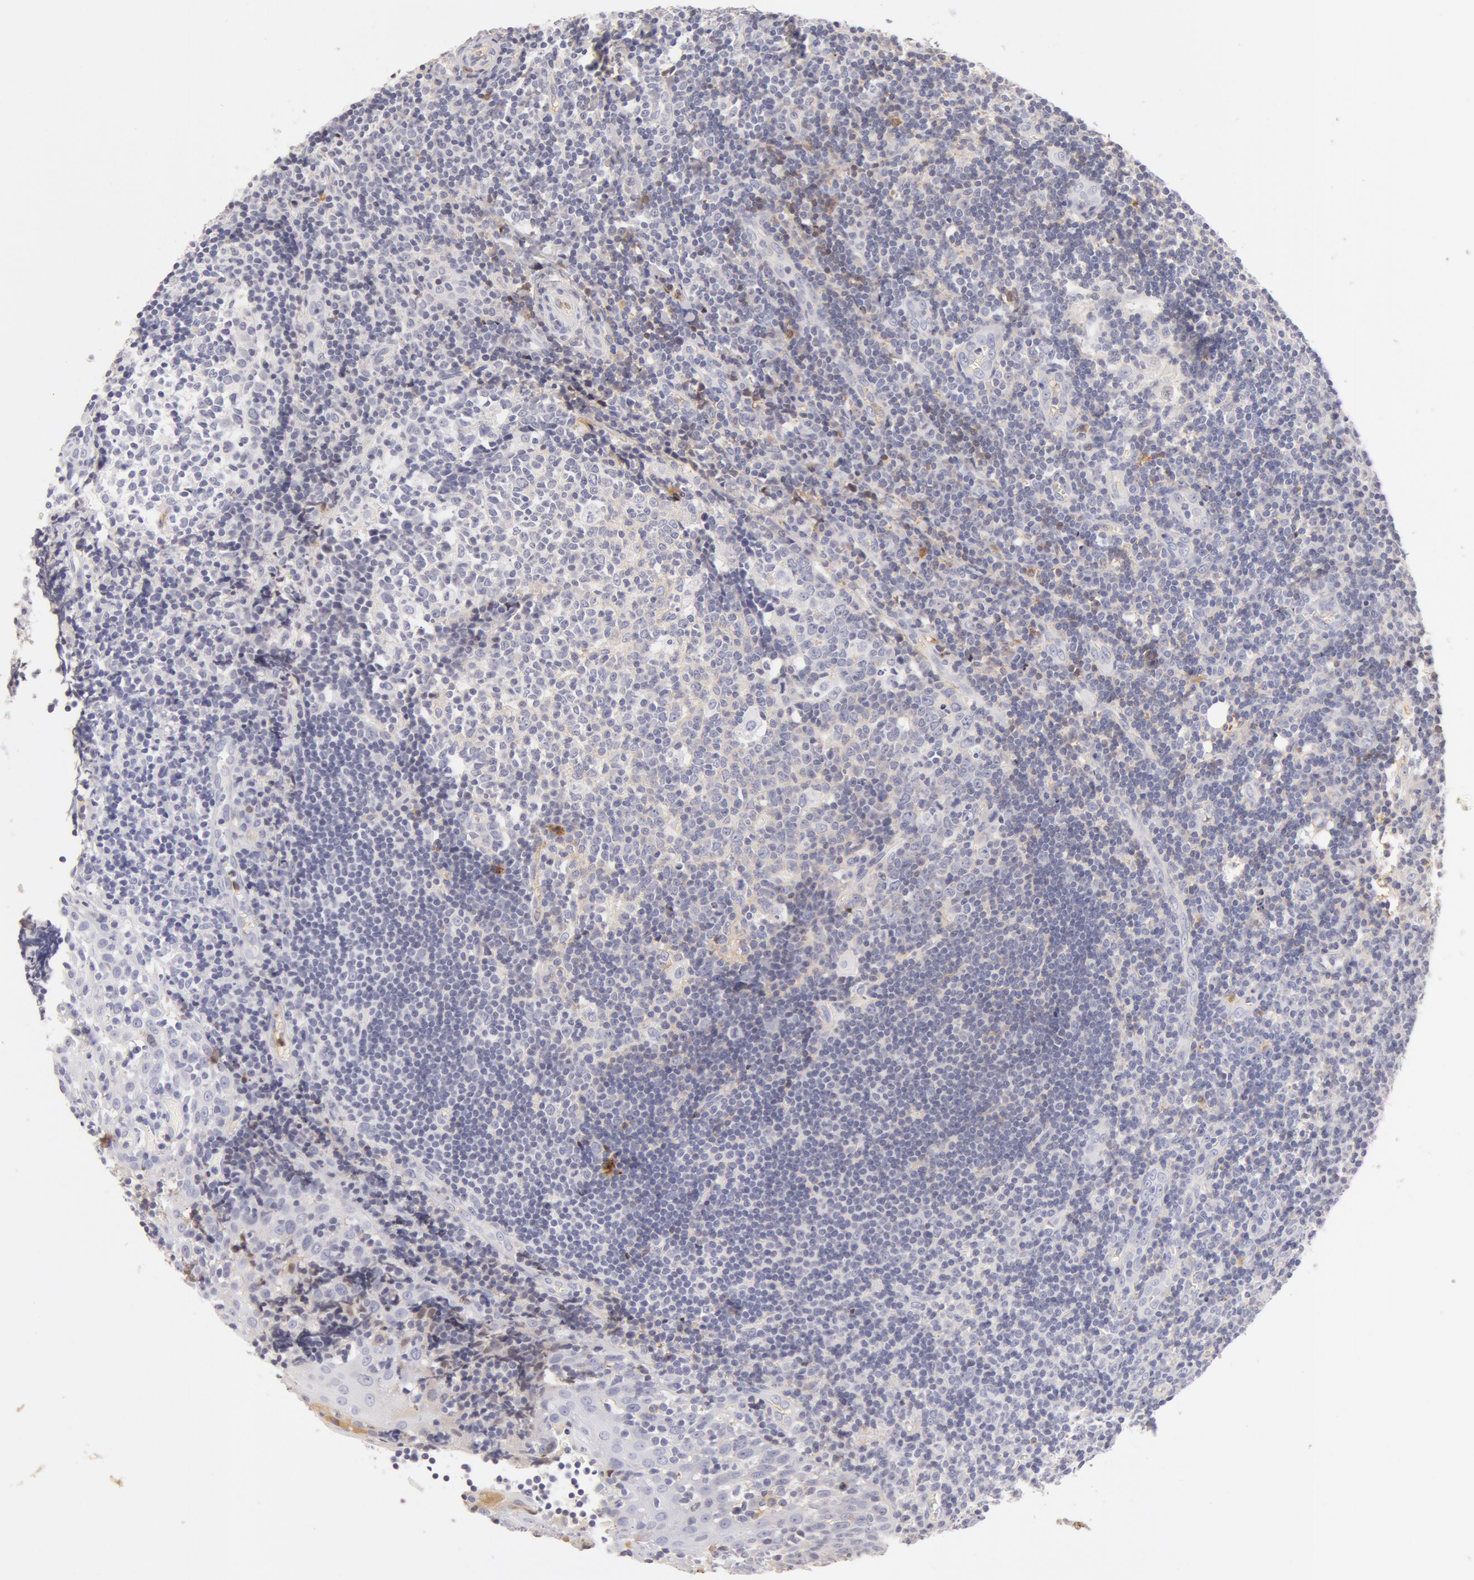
{"staining": {"intensity": "negative", "quantity": "none", "location": "none"}, "tissue": "tonsil", "cell_type": "Germinal center cells", "image_type": "normal", "snomed": [{"axis": "morphology", "description": "Normal tissue, NOS"}, {"axis": "topography", "description": "Tonsil"}], "caption": "This is an immunohistochemistry histopathology image of normal tonsil. There is no expression in germinal center cells.", "gene": "AHSG", "patient": {"sex": "female", "age": 41}}